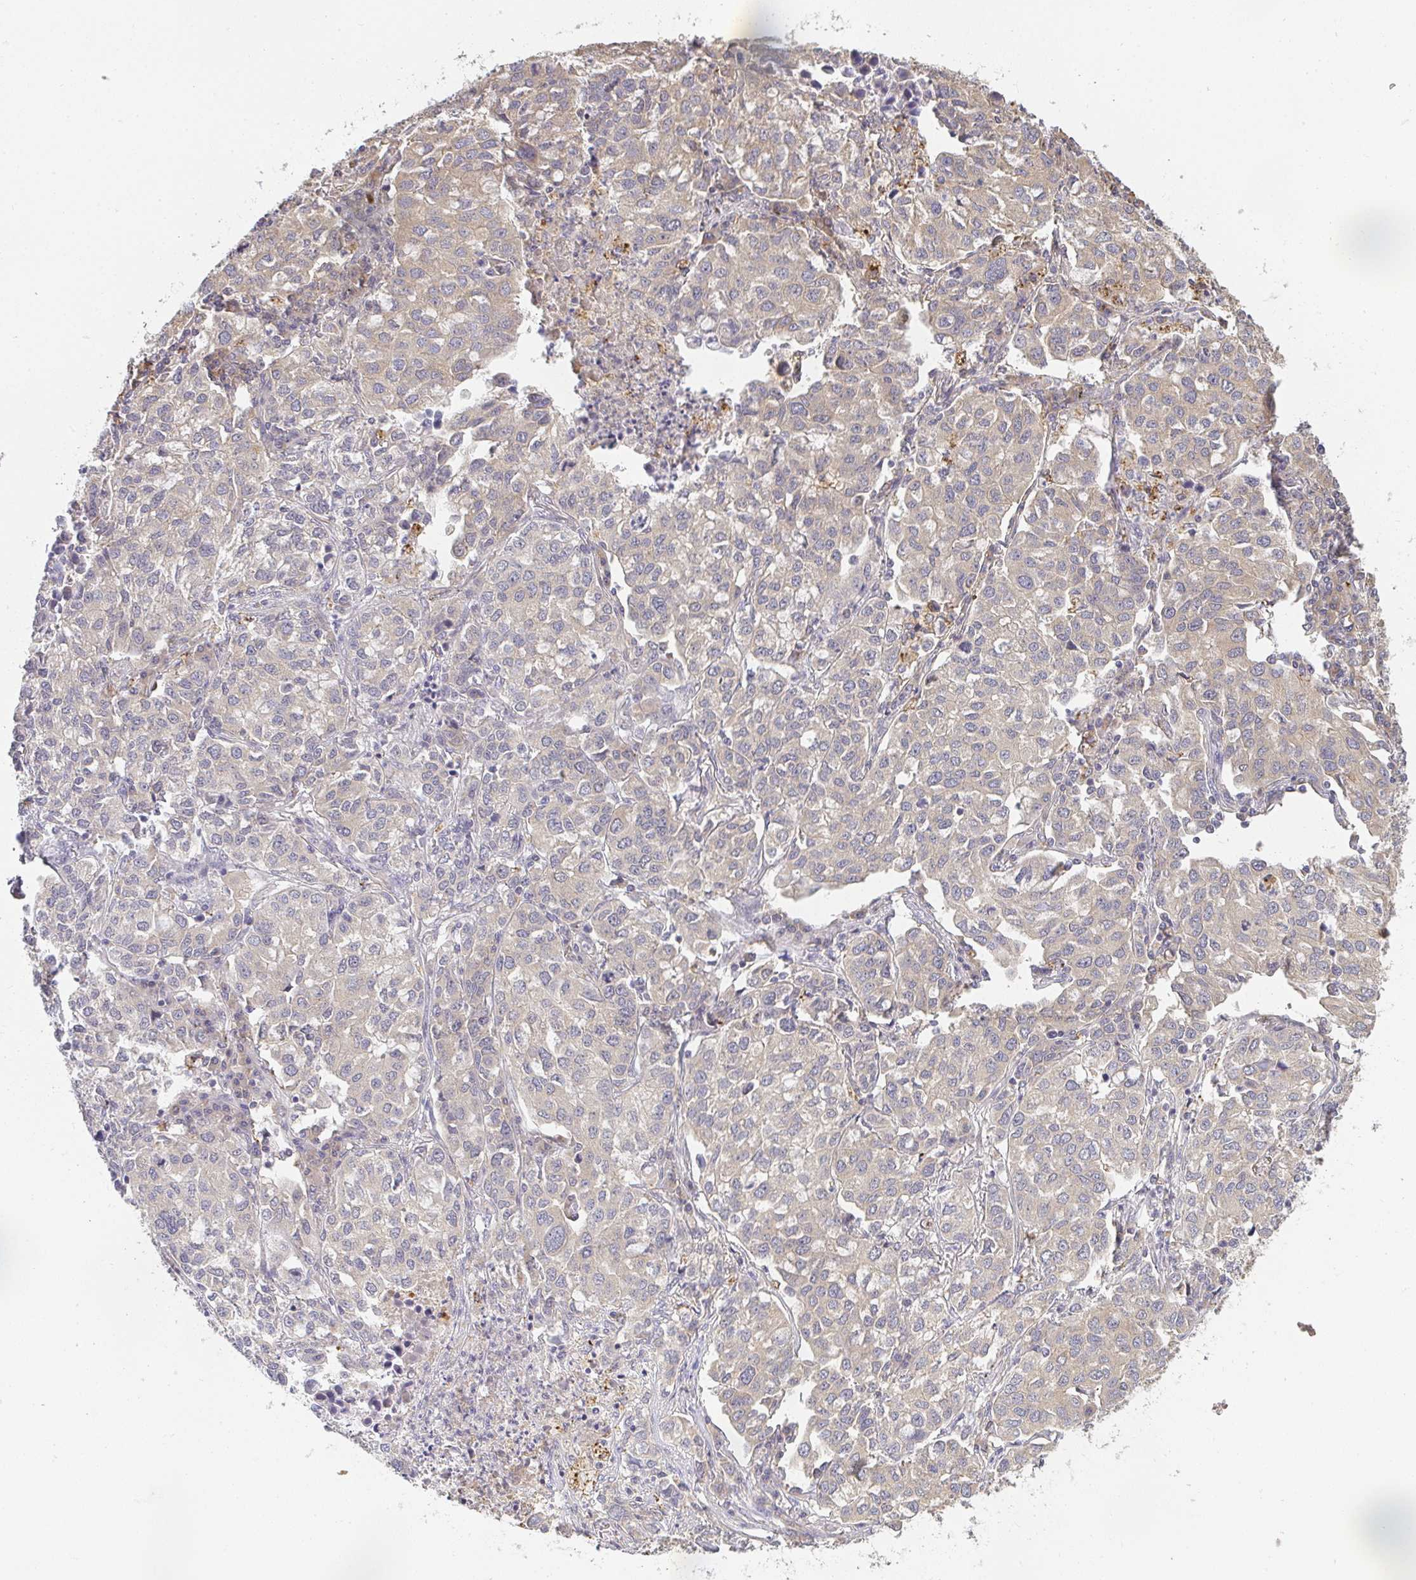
{"staining": {"intensity": "weak", "quantity": "25%-75%", "location": "cytoplasmic/membranous"}, "tissue": "lung cancer", "cell_type": "Tumor cells", "image_type": "cancer", "snomed": [{"axis": "morphology", "description": "Adenocarcinoma, NOS"}, {"axis": "morphology", "description": "Adenocarcinoma, metastatic, NOS"}, {"axis": "topography", "description": "Lymph node"}, {"axis": "topography", "description": "Lung"}], "caption": "Protein expression analysis of human lung adenocarcinoma reveals weak cytoplasmic/membranous positivity in about 25%-75% of tumor cells. The staining is performed using DAB (3,3'-diaminobenzidine) brown chromogen to label protein expression. The nuclei are counter-stained blue using hematoxylin.", "gene": "SLC35B3", "patient": {"sex": "female", "age": 65}}